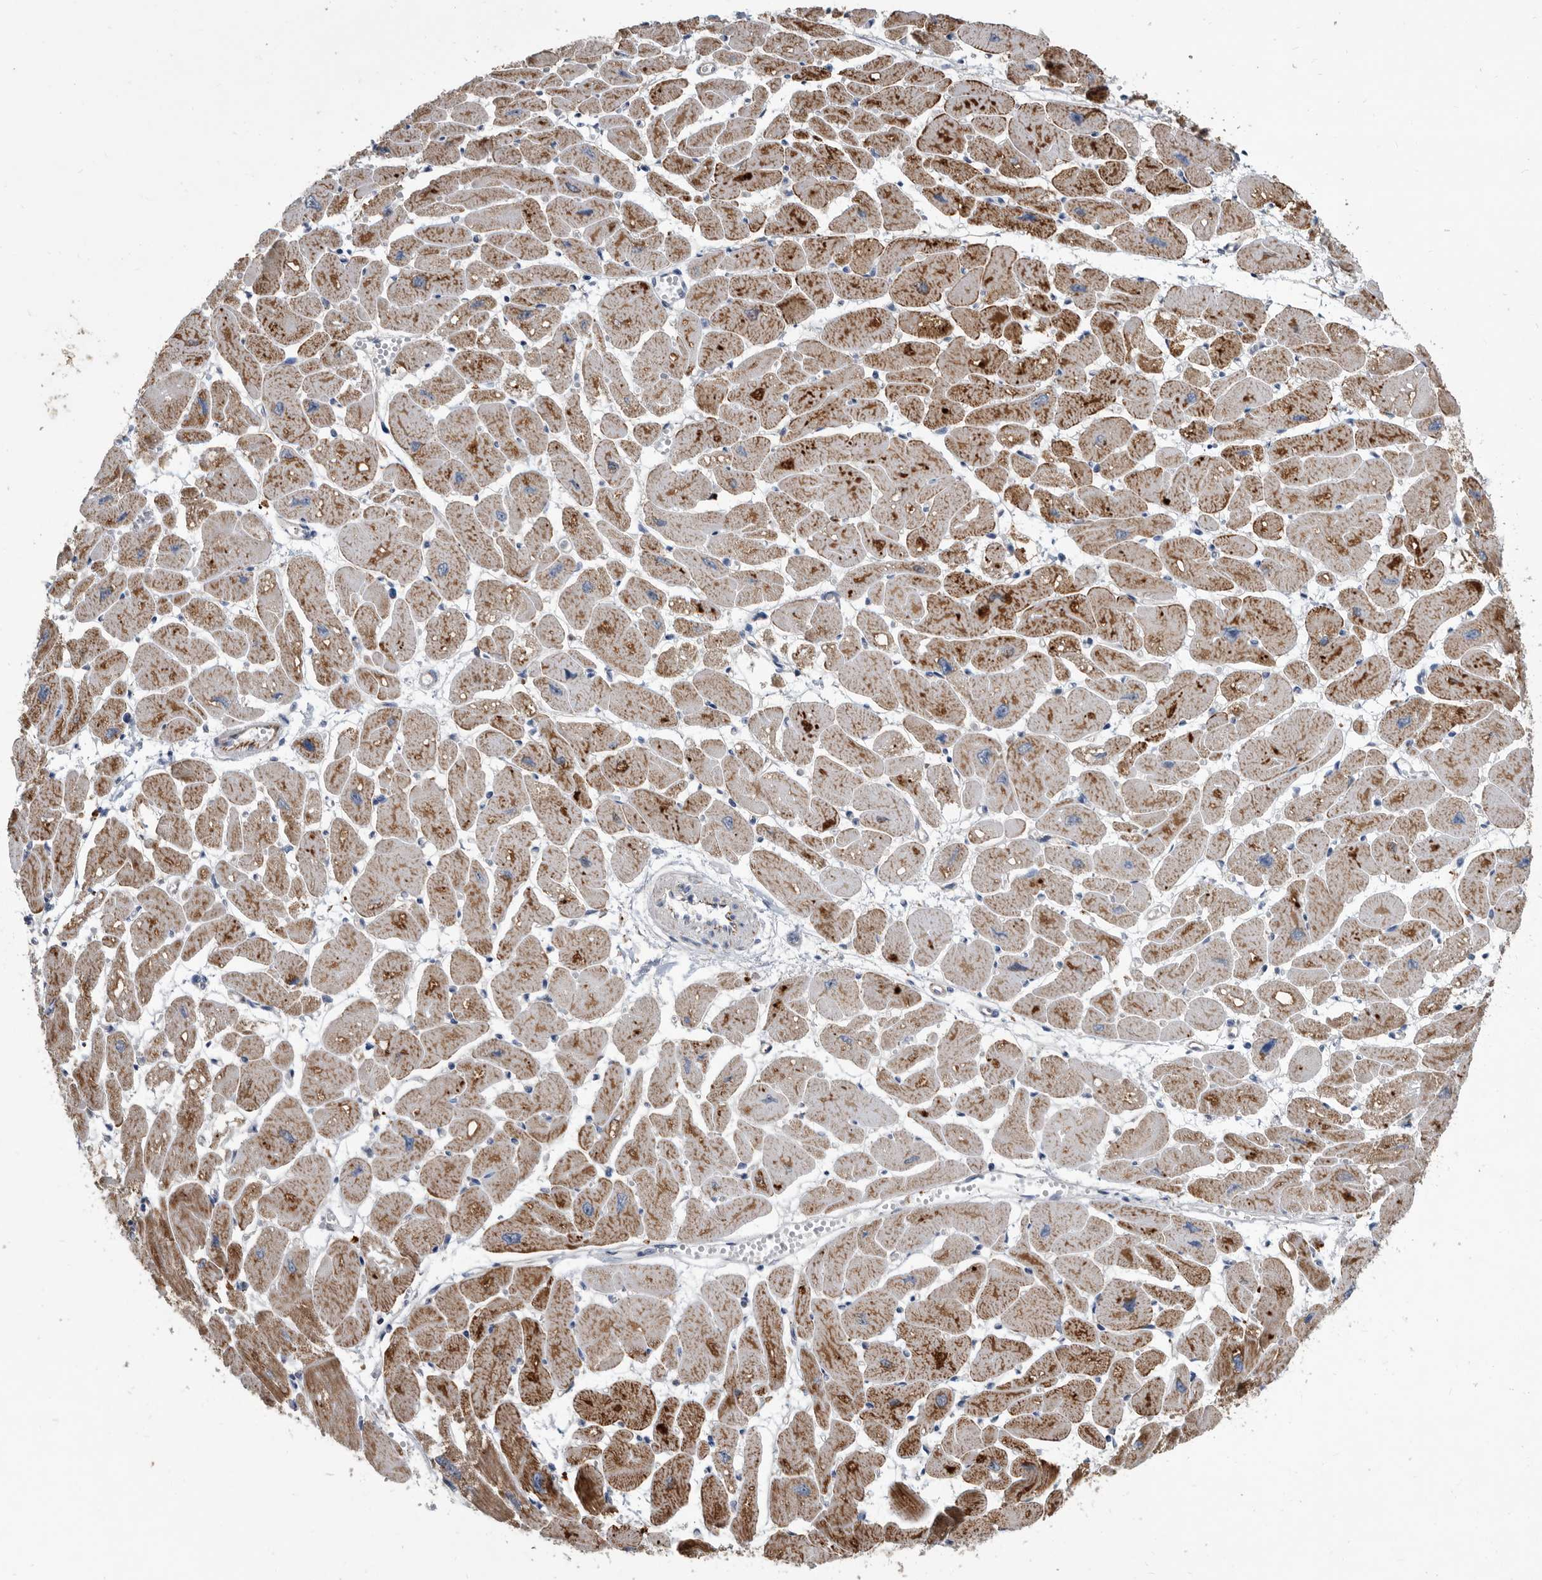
{"staining": {"intensity": "moderate", "quantity": ">75%", "location": "cytoplasmic/membranous"}, "tissue": "heart muscle", "cell_type": "Cardiomyocytes", "image_type": "normal", "snomed": [{"axis": "morphology", "description": "Normal tissue, NOS"}, {"axis": "topography", "description": "Heart"}], "caption": "Immunohistochemical staining of benign human heart muscle exhibits medium levels of moderate cytoplasmic/membranous staining in about >75% of cardiomyocytes. (DAB IHC with brightfield microscopy, high magnification).", "gene": "PI15", "patient": {"sex": "female", "age": 54}}